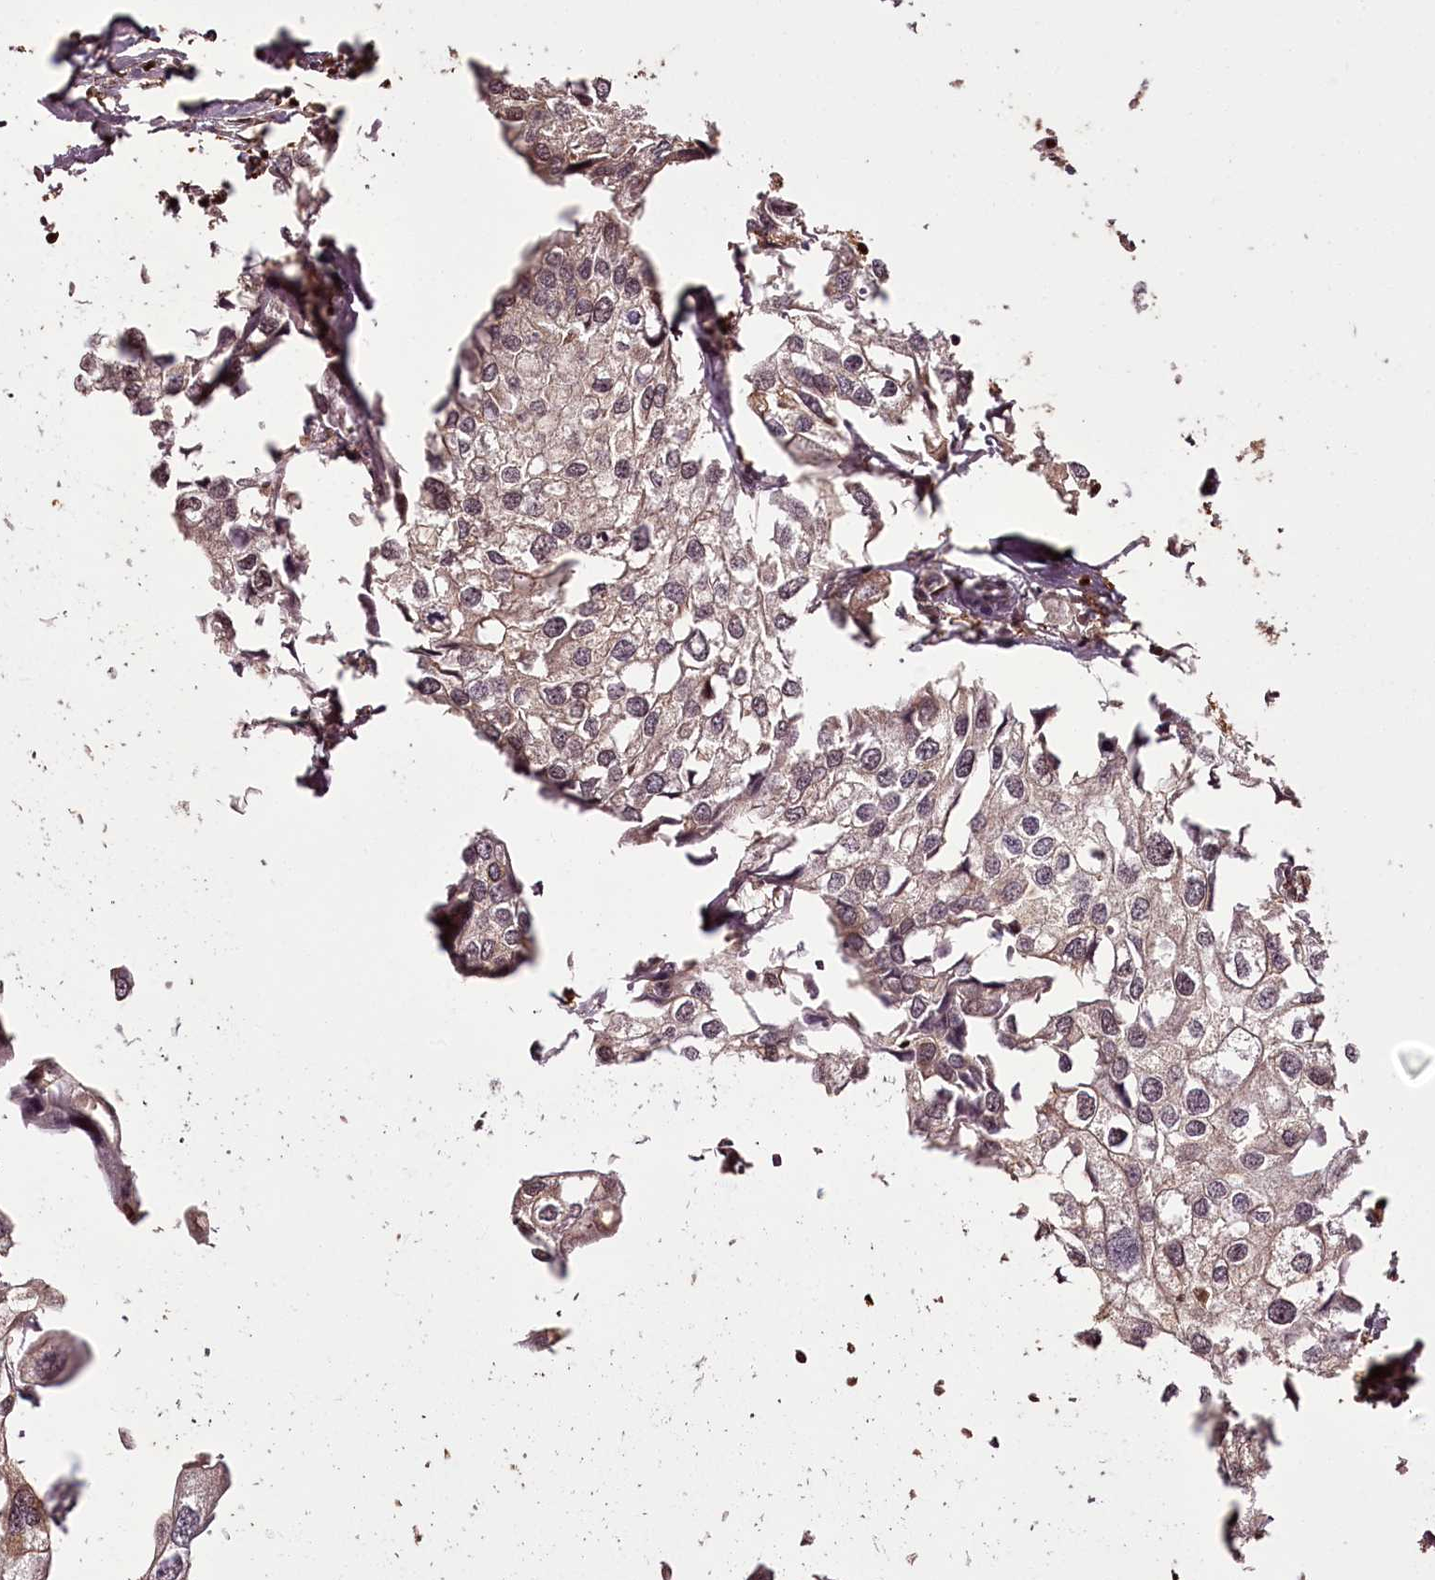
{"staining": {"intensity": "moderate", "quantity": "25%-75%", "location": "cytoplasmic/membranous,nuclear"}, "tissue": "urothelial cancer", "cell_type": "Tumor cells", "image_type": "cancer", "snomed": [{"axis": "morphology", "description": "Urothelial carcinoma, High grade"}, {"axis": "topography", "description": "Urinary bladder"}], "caption": "A brown stain shows moderate cytoplasmic/membranous and nuclear expression of a protein in high-grade urothelial carcinoma tumor cells.", "gene": "NPRL2", "patient": {"sex": "male", "age": 64}}